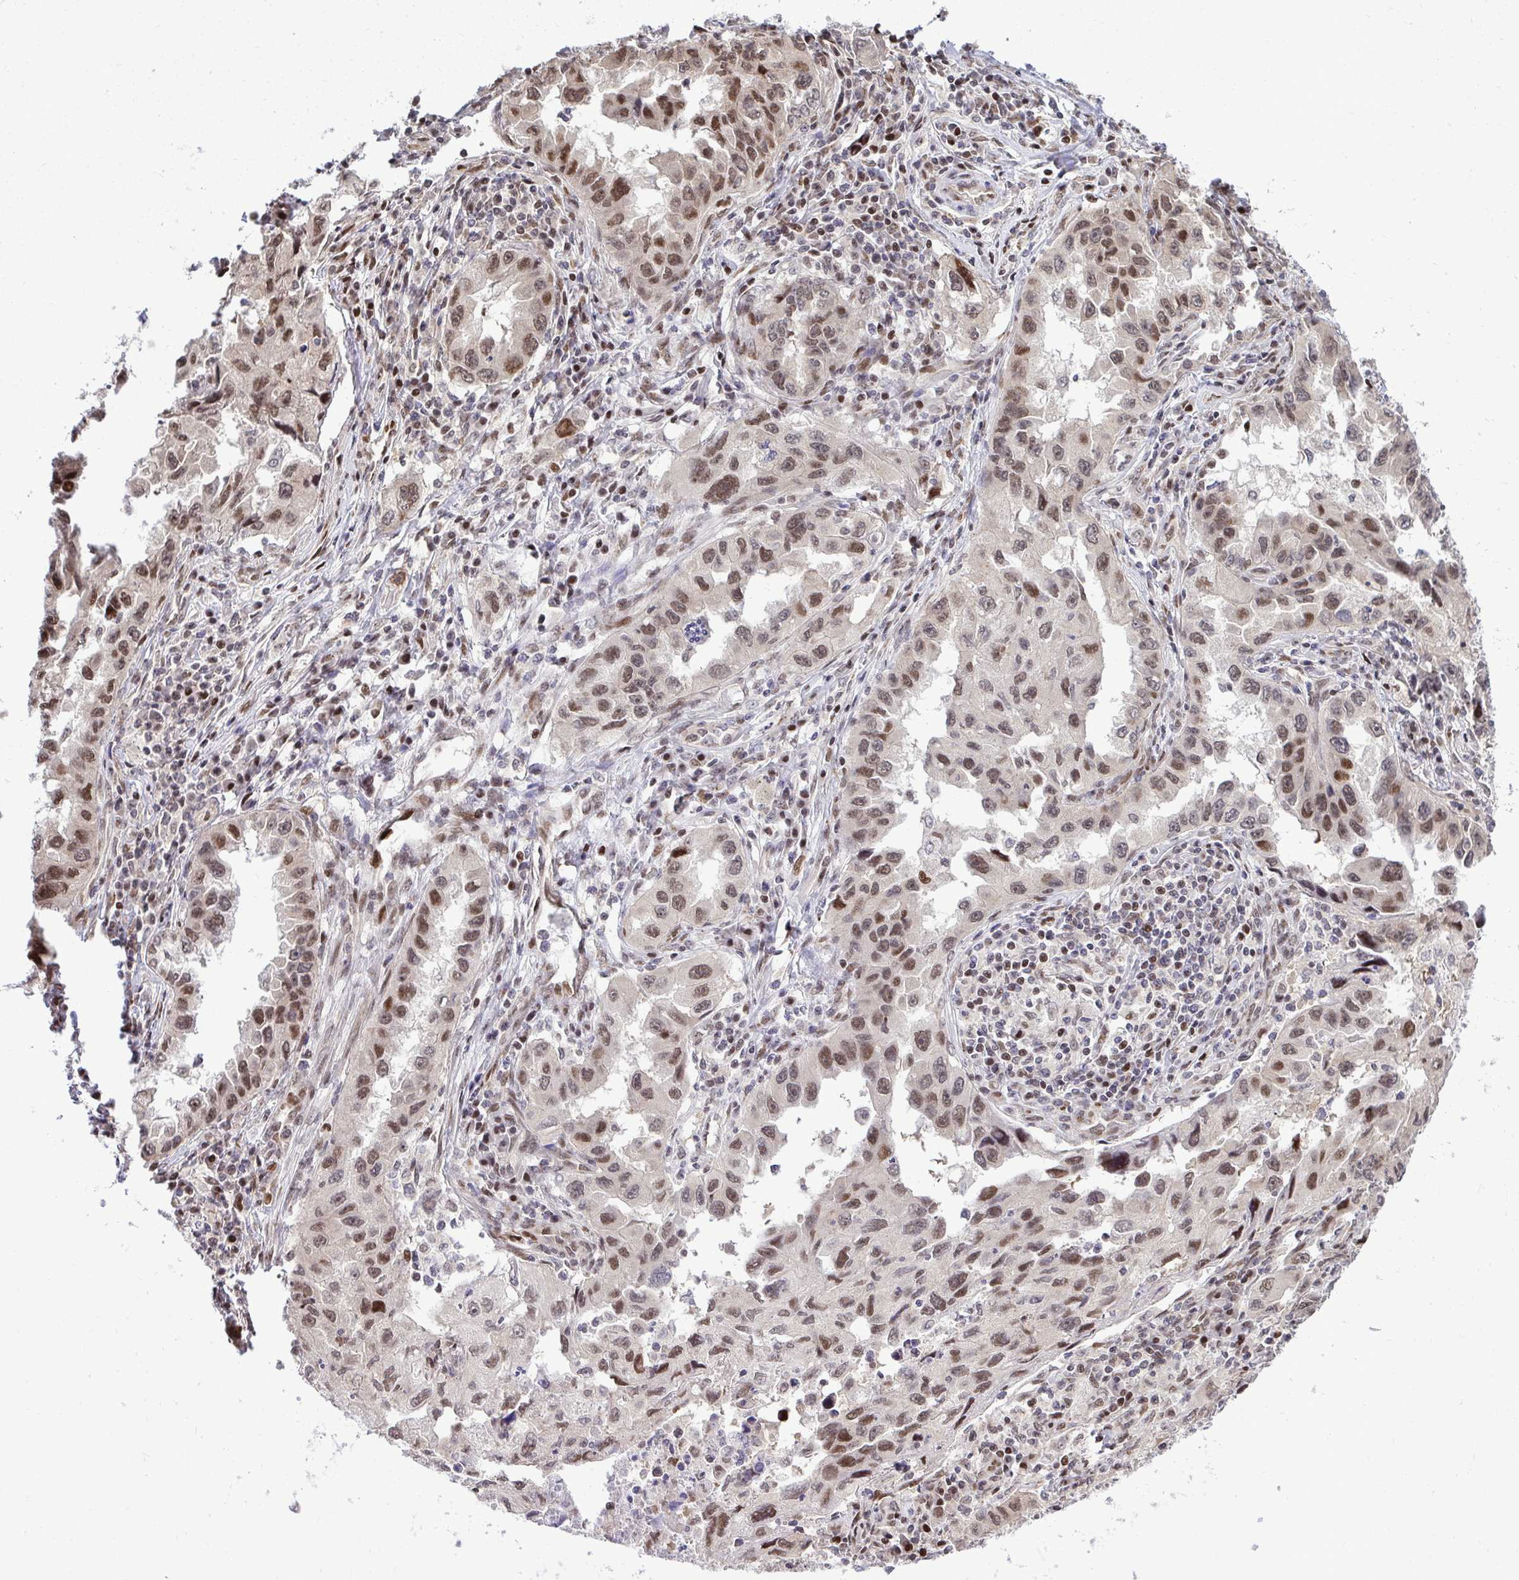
{"staining": {"intensity": "moderate", "quantity": ">75%", "location": "nuclear"}, "tissue": "lung cancer", "cell_type": "Tumor cells", "image_type": "cancer", "snomed": [{"axis": "morphology", "description": "Adenocarcinoma, NOS"}, {"axis": "topography", "description": "Lung"}], "caption": "Tumor cells exhibit moderate nuclear positivity in about >75% of cells in adenocarcinoma (lung).", "gene": "PIGY", "patient": {"sex": "female", "age": 73}}